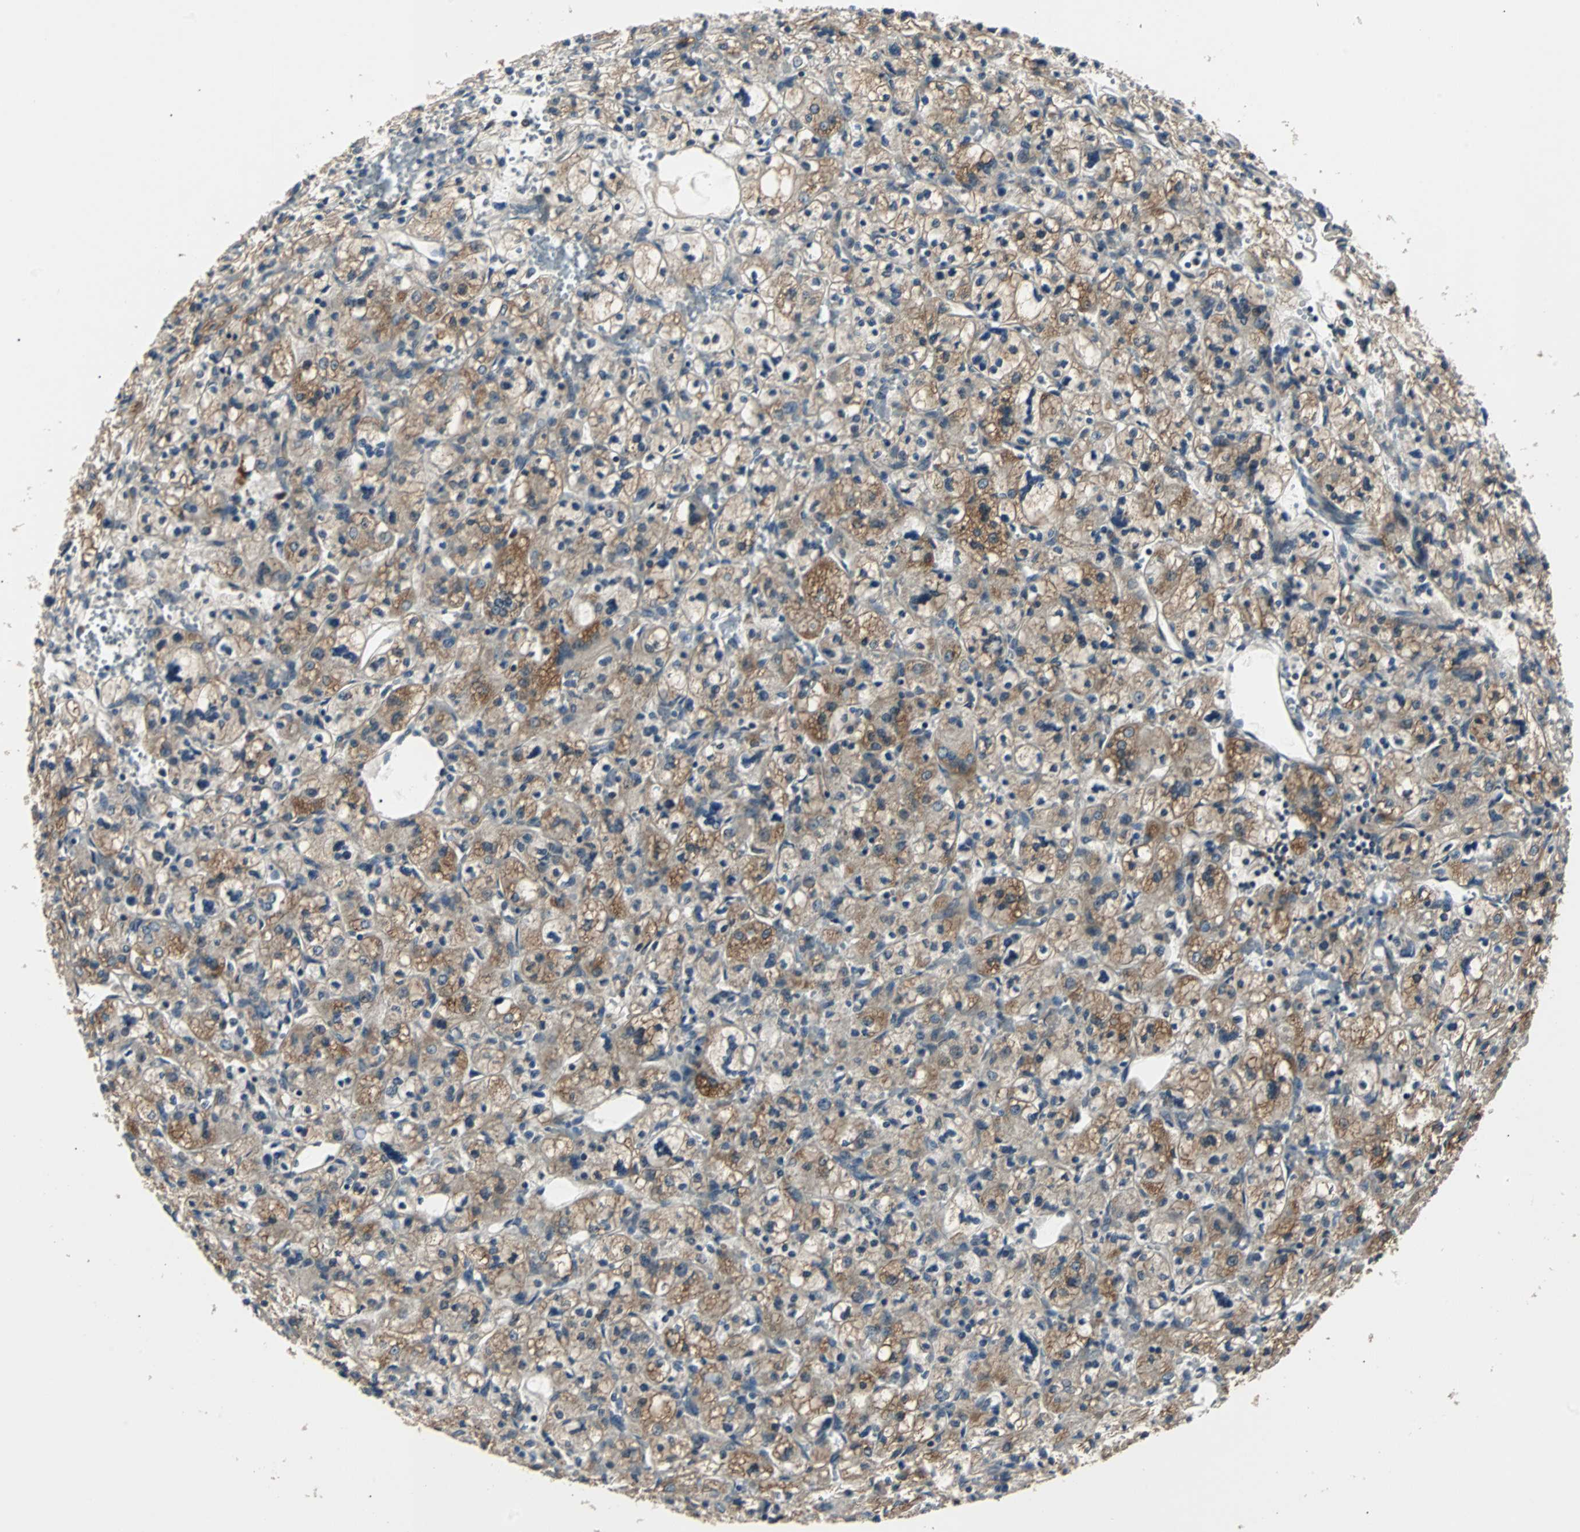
{"staining": {"intensity": "moderate", "quantity": ">75%", "location": "cytoplasmic/membranous"}, "tissue": "renal cancer", "cell_type": "Tumor cells", "image_type": "cancer", "snomed": [{"axis": "morphology", "description": "Adenocarcinoma, NOS"}, {"axis": "topography", "description": "Kidney"}], "caption": "The image shows staining of adenocarcinoma (renal), revealing moderate cytoplasmic/membranous protein positivity (brown color) within tumor cells.", "gene": "ARF1", "patient": {"sex": "female", "age": 83}}